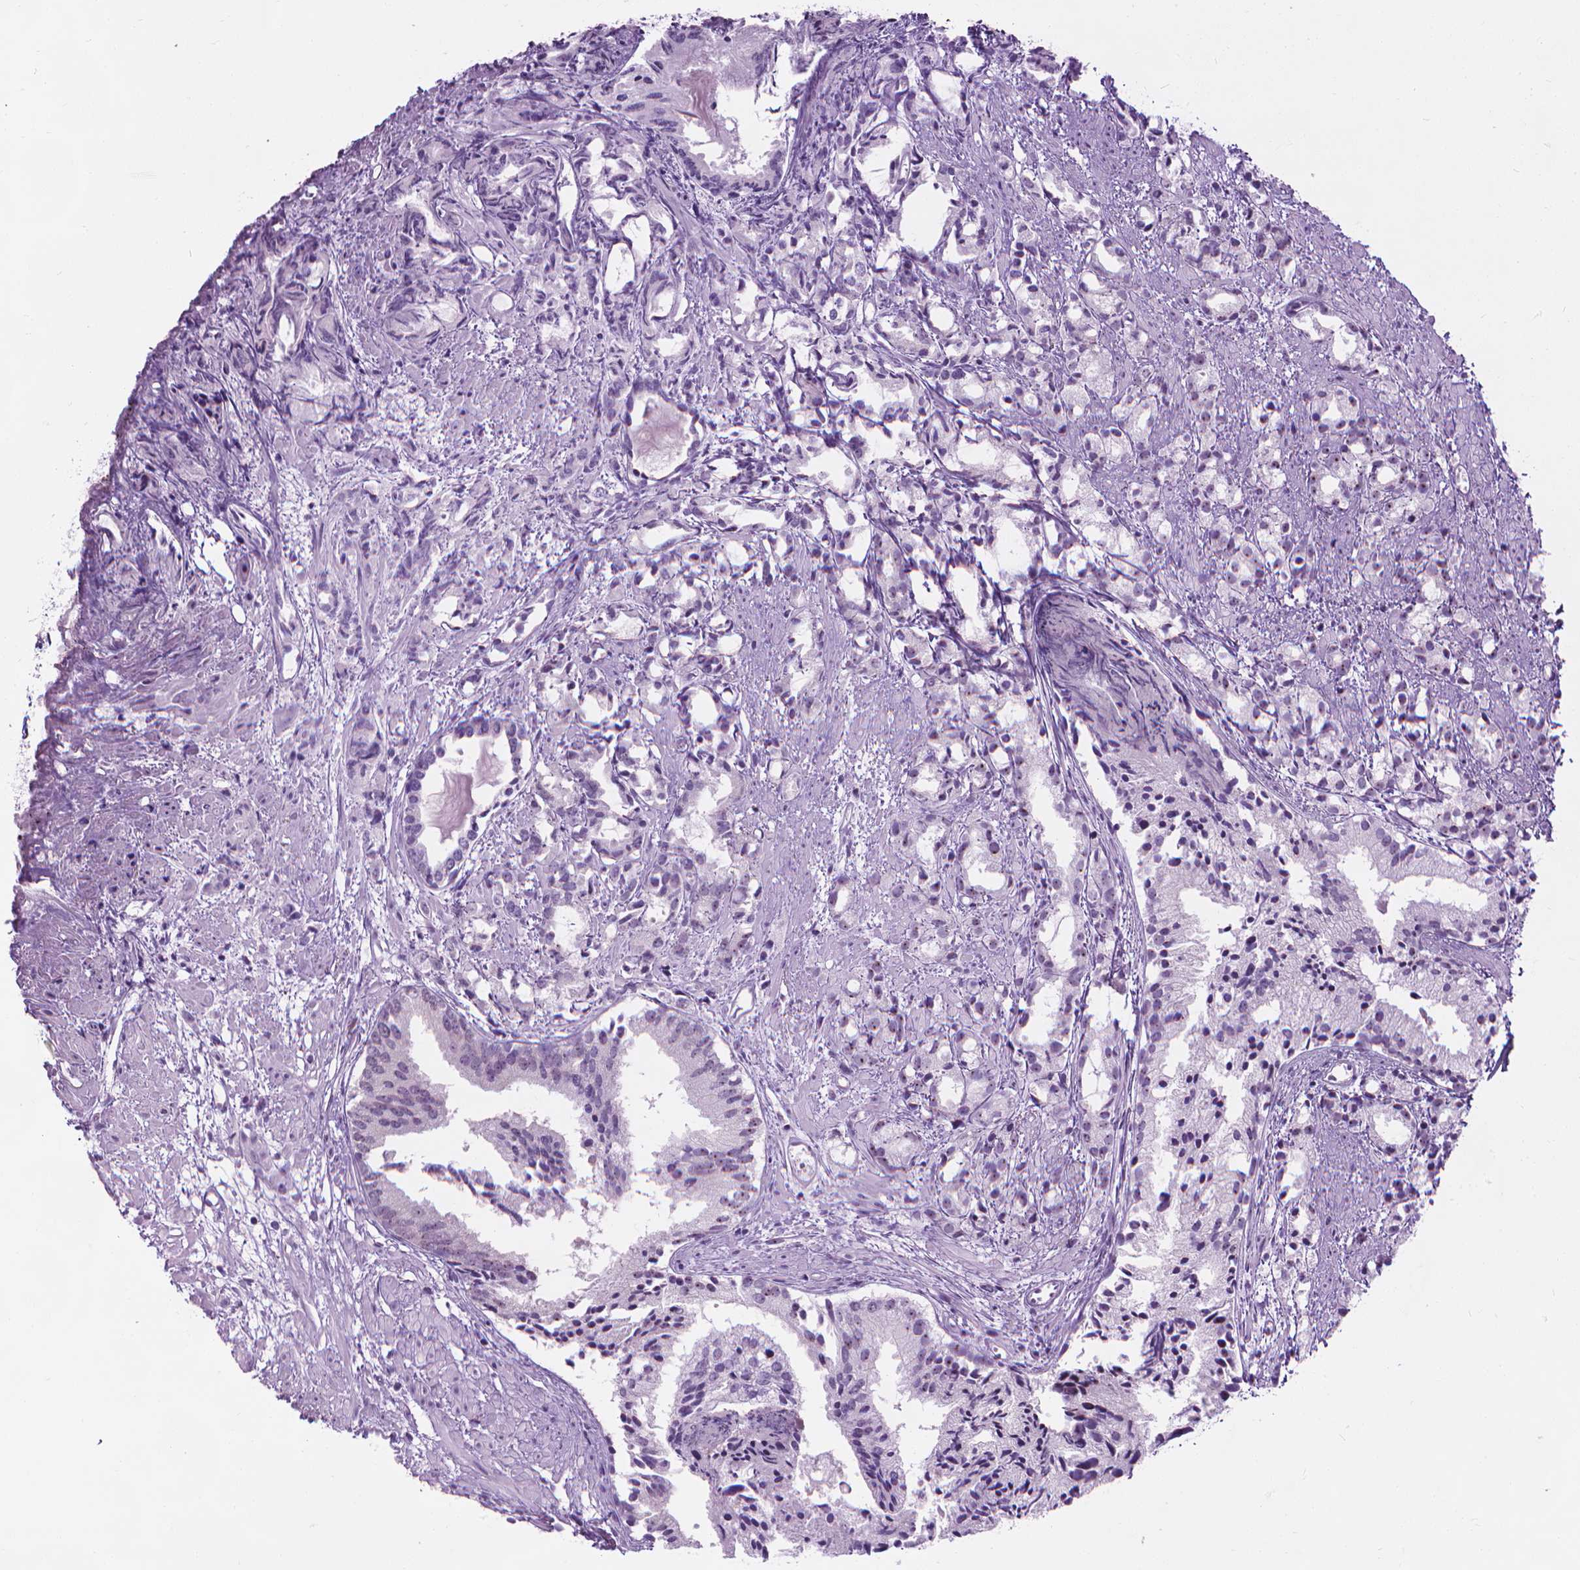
{"staining": {"intensity": "negative", "quantity": "none", "location": "none"}, "tissue": "prostate cancer", "cell_type": "Tumor cells", "image_type": "cancer", "snomed": [{"axis": "morphology", "description": "Adenocarcinoma, High grade"}, {"axis": "topography", "description": "Prostate"}], "caption": "IHC of prostate cancer (adenocarcinoma (high-grade)) shows no positivity in tumor cells.", "gene": "NOL7", "patient": {"sex": "male", "age": 79}}